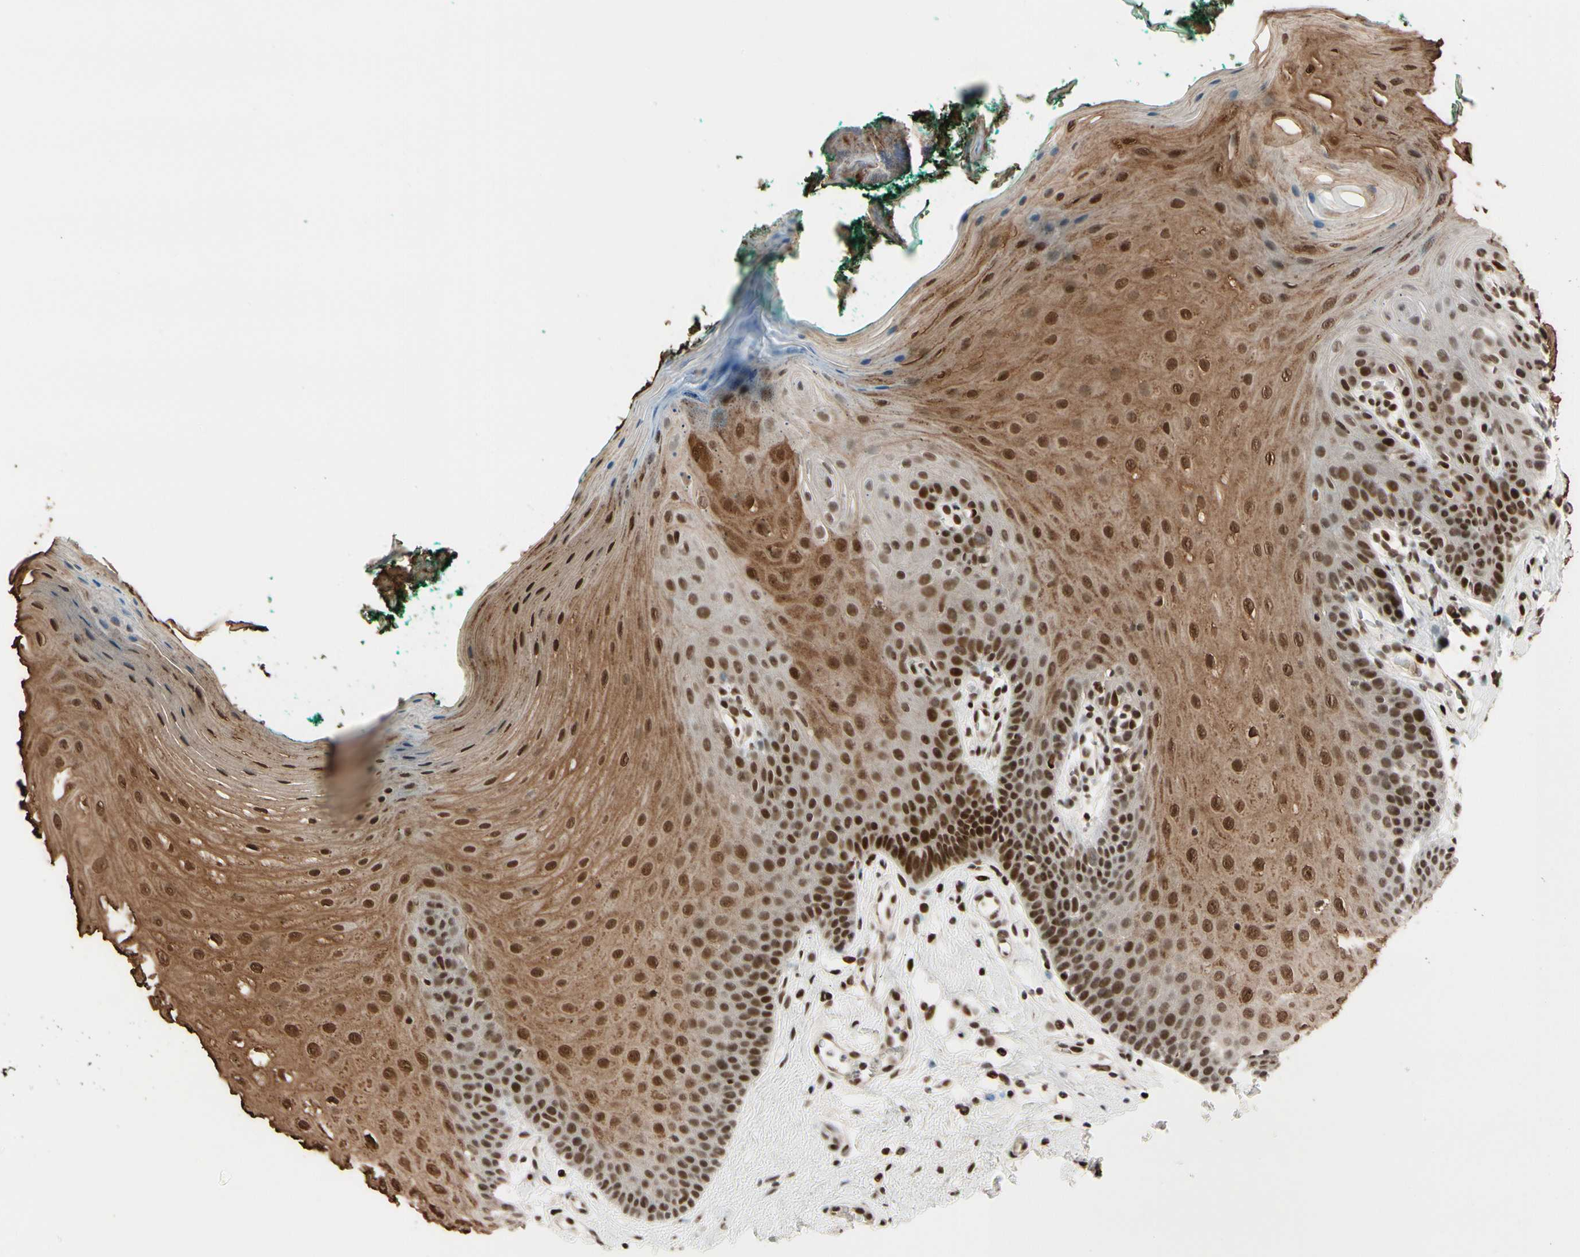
{"staining": {"intensity": "strong", "quantity": ">75%", "location": "cytoplasmic/membranous,nuclear"}, "tissue": "oral mucosa", "cell_type": "Squamous epithelial cells", "image_type": "normal", "snomed": [{"axis": "morphology", "description": "Normal tissue, NOS"}, {"axis": "topography", "description": "Skeletal muscle"}, {"axis": "topography", "description": "Oral tissue"}], "caption": "IHC micrograph of normal human oral mucosa stained for a protein (brown), which exhibits high levels of strong cytoplasmic/membranous,nuclear expression in about >75% of squamous epithelial cells.", "gene": "CHAMP1", "patient": {"sex": "male", "age": 58}}